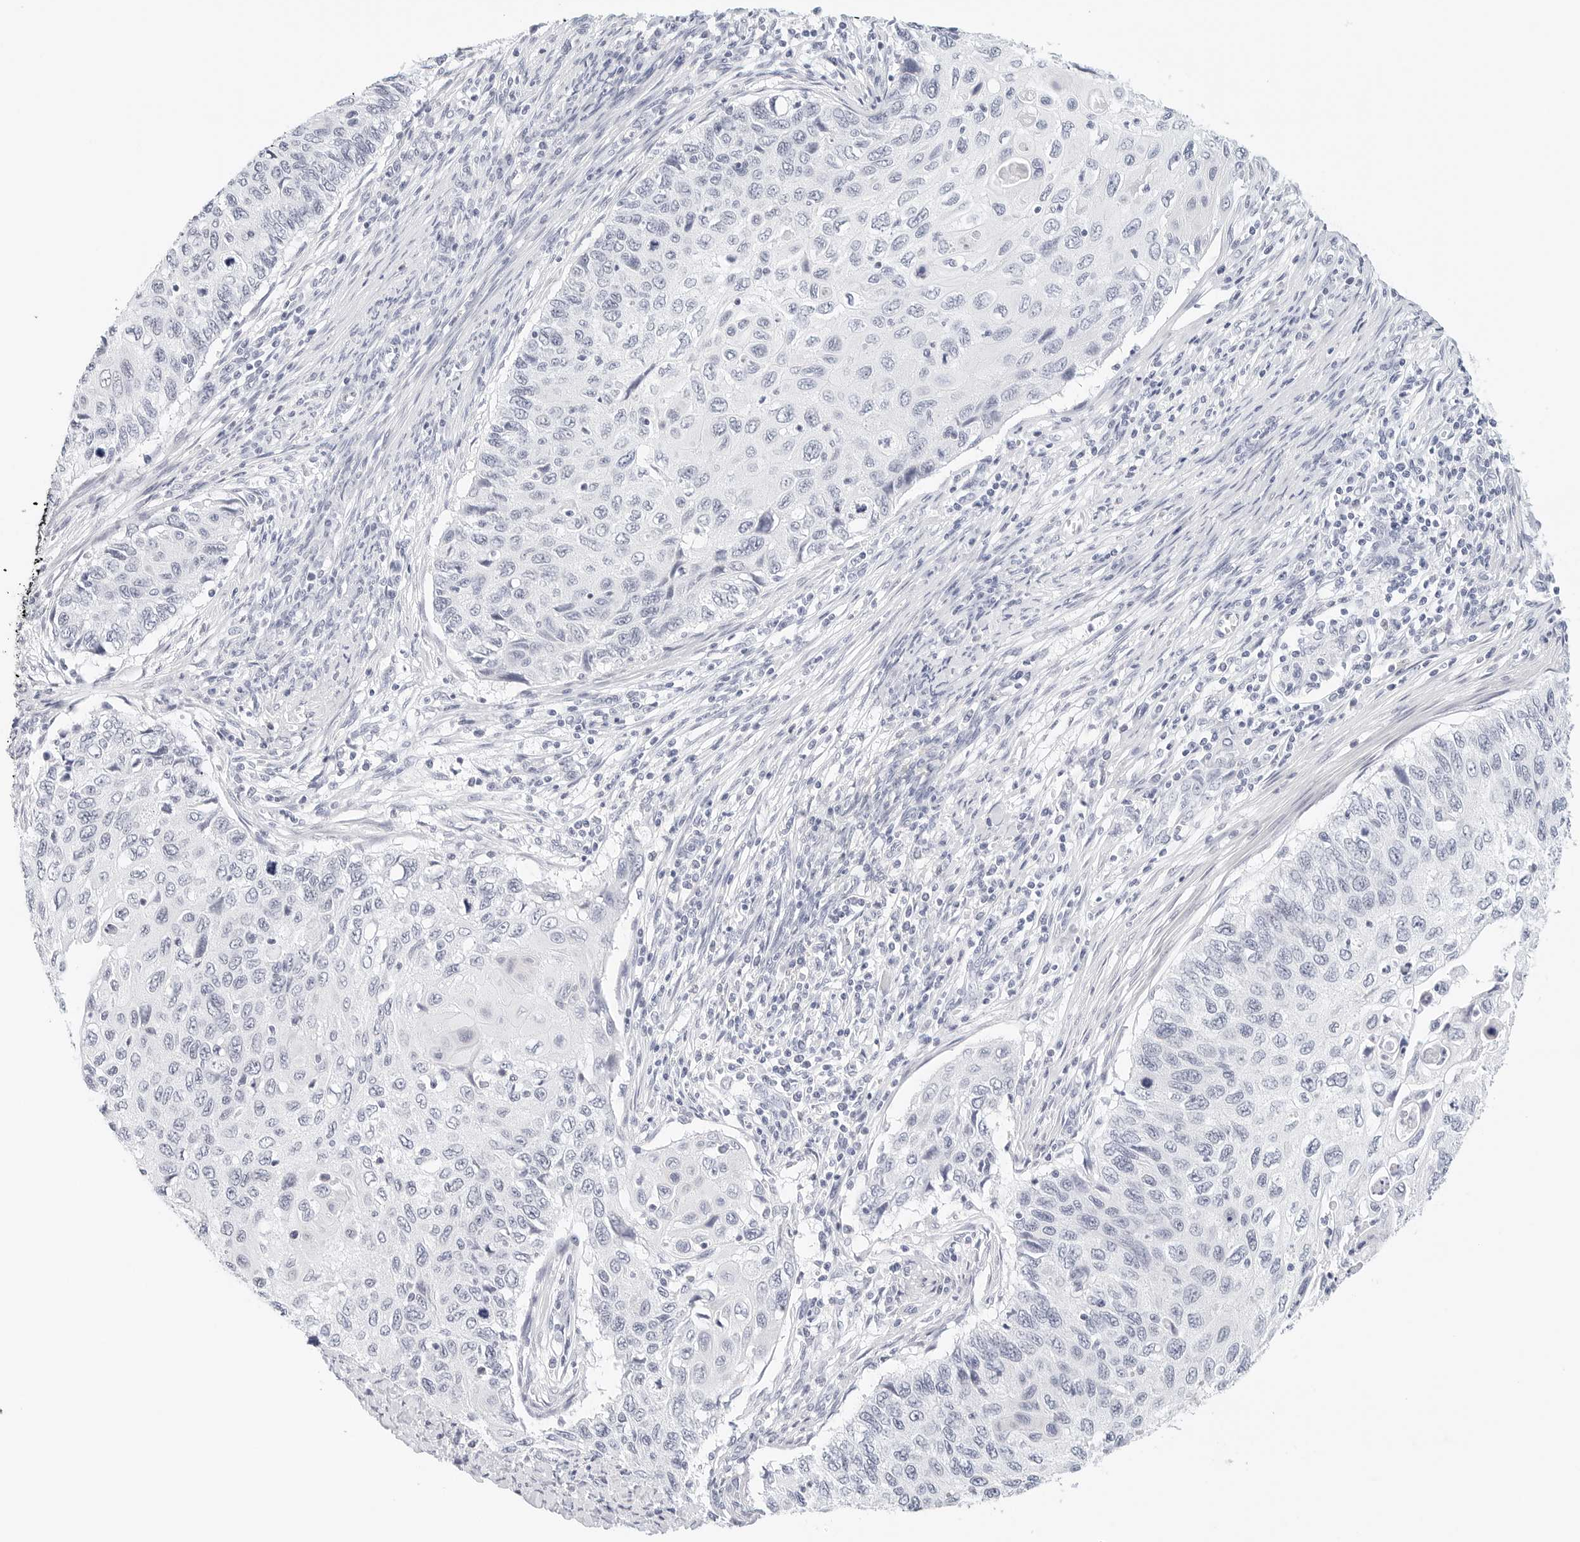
{"staining": {"intensity": "negative", "quantity": "none", "location": "none"}, "tissue": "cervical cancer", "cell_type": "Tumor cells", "image_type": "cancer", "snomed": [{"axis": "morphology", "description": "Squamous cell carcinoma, NOS"}, {"axis": "topography", "description": "Cervix"}], "caption": "Tumor cells are negative for protein expression in human squamous cell carcinoma (cervical). (Brightfield microscopy of DAB IHC at high magnification).", "gene": "CD22", "patient": {"sex": "female", "age": 70}}